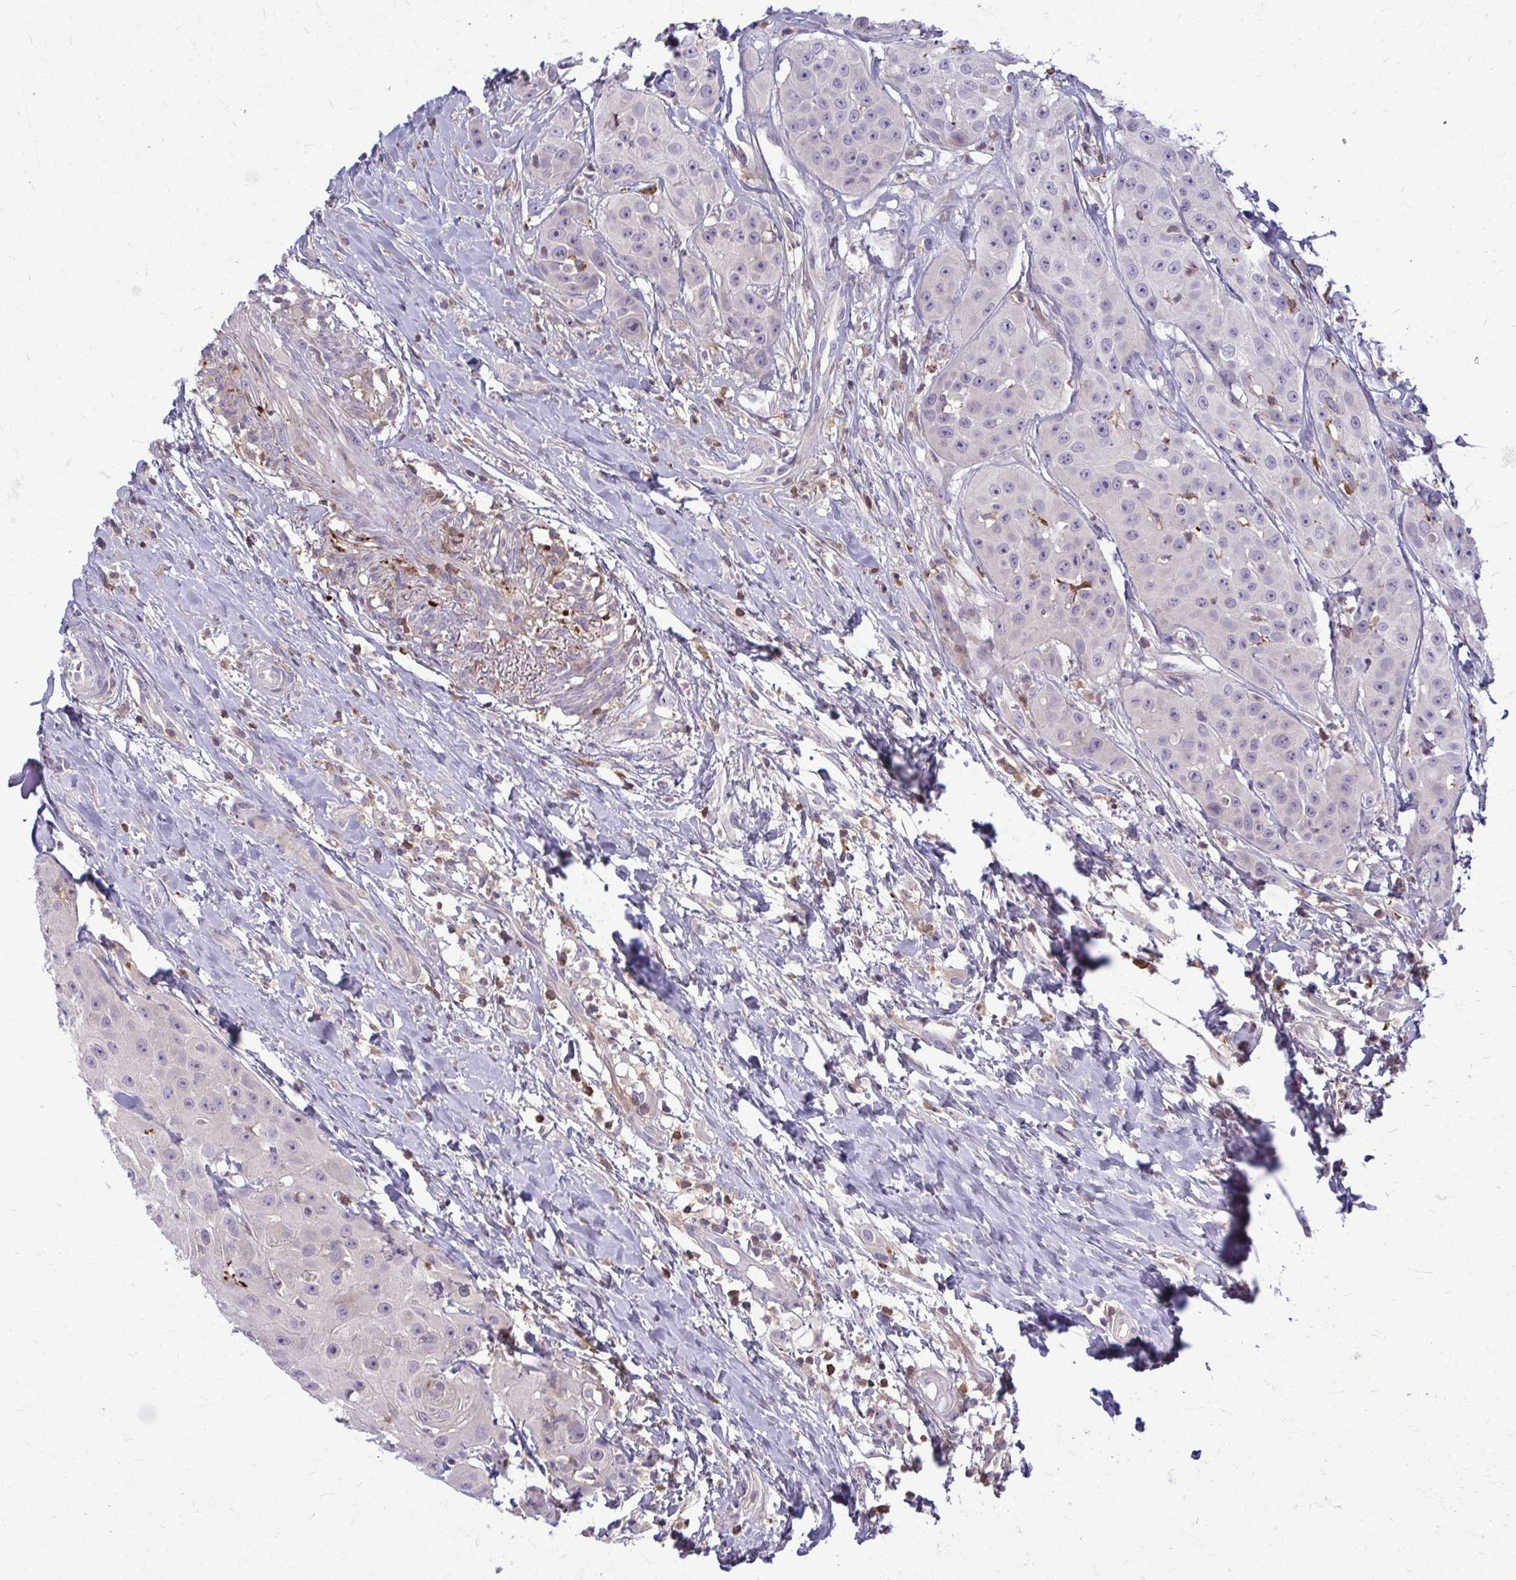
{"staining": {"intensity": "negative", "quantity": "none", "location": "none"}, "tissue": "head and neck cancer", "cell_type": "Tumor cells", "image_type": "cancer", "snomed": [{"axis": "morphology", "description": "Squamous cell carcinoma, NOS"}, {"axis": "topography", "description": "Head-Neck"}], "caption": "IHC of head and neck cancer demonstrates no expression in tumor cells.", "gene": "AP5M1", "patient": {"sex": "male", "age": 83}}